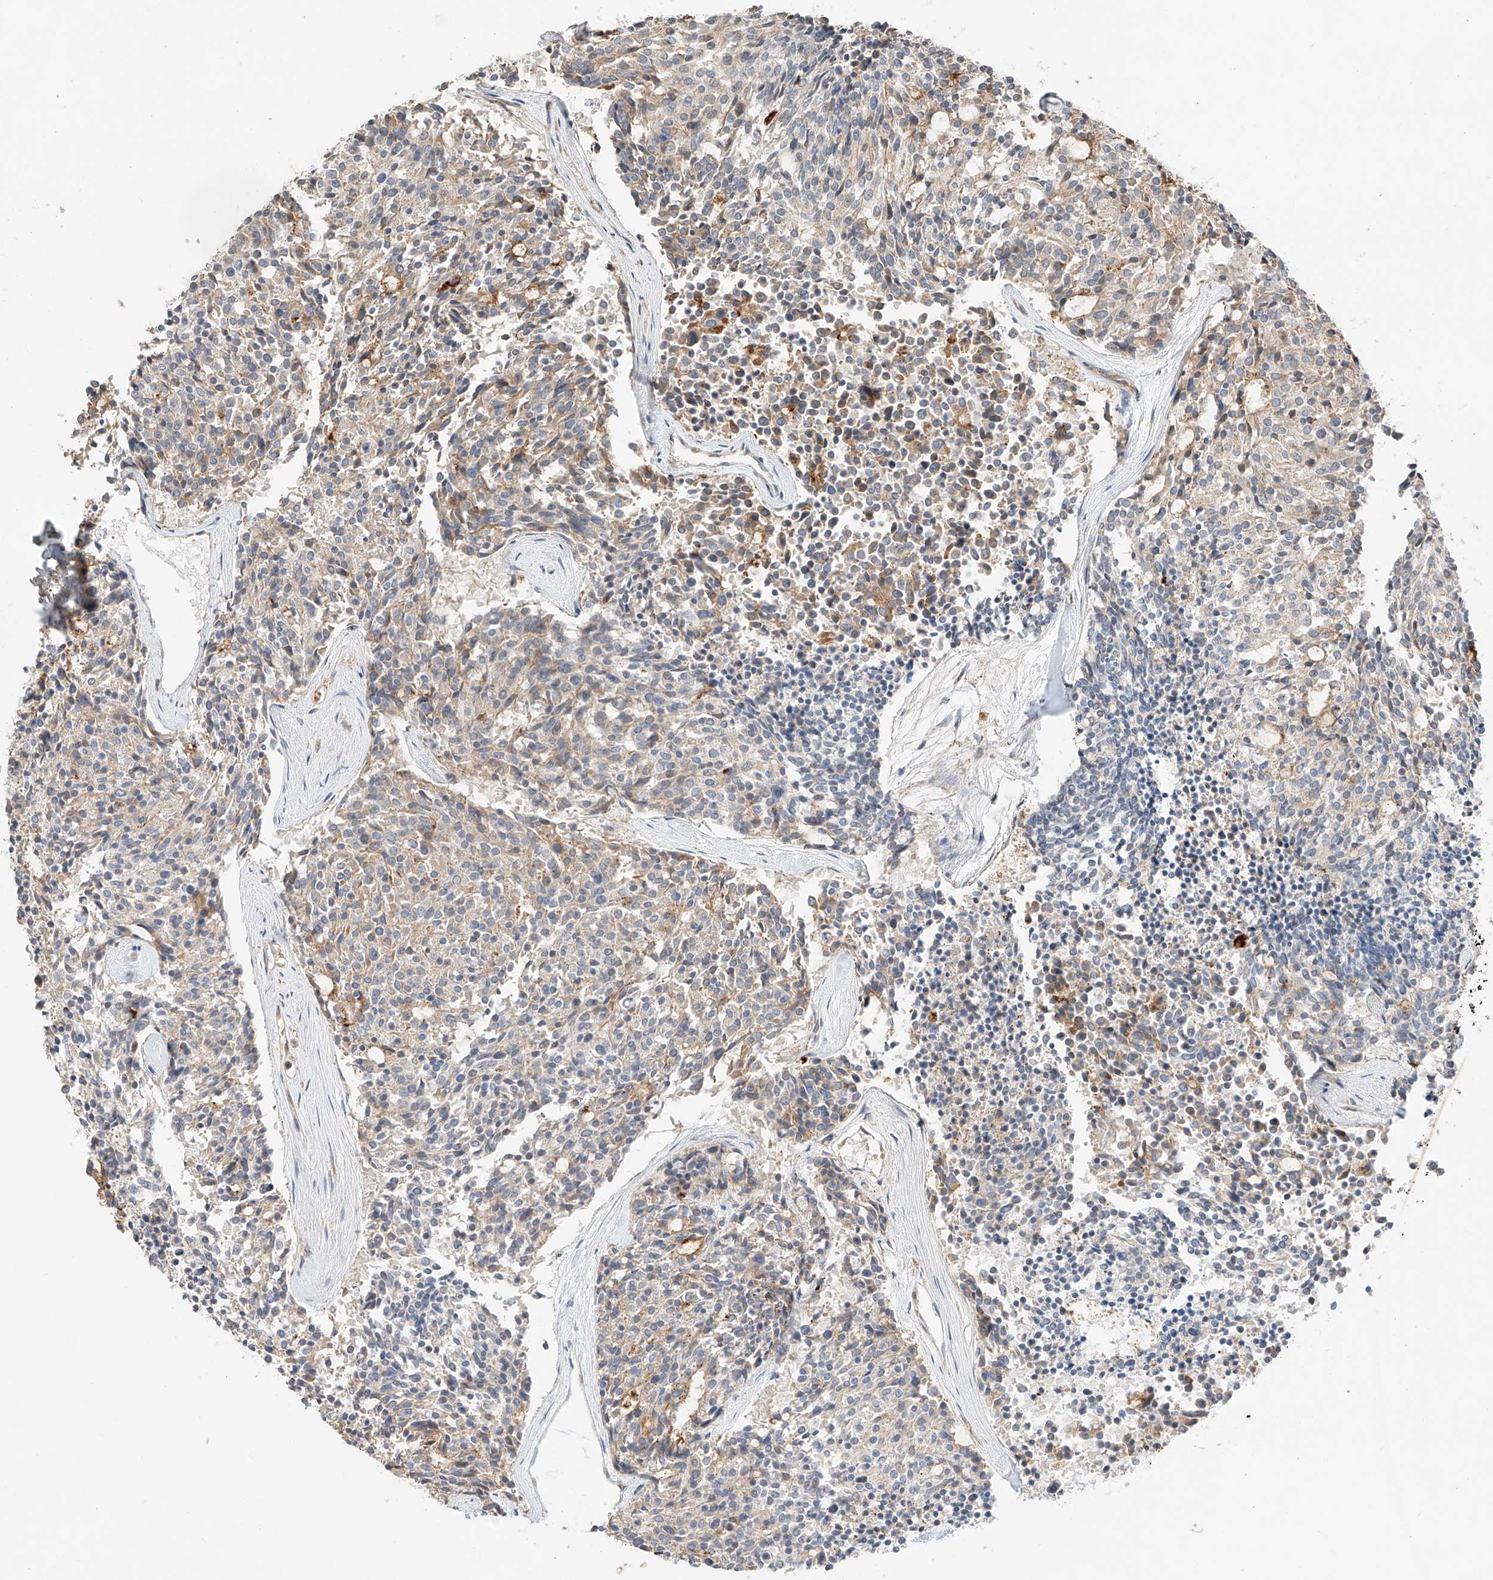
{"staining": {"intensity": "moderate", "quantity": "<25%", "location": "cytoplasmic/membranous"}, "tissue": "carcinoid", "cell_type": "Tumor cells", "image_type": "cancer", "snomed": [{"axis": "morphology", "description": "Carcinoid, malignant, NOS"}, {"axis": "topography", "description": "Pancreas"}], "caption": "Carcinoid stained for a protein exhibits moderate cytoplasmic/membranous positivity in tumor cells.", "gene": "SUSD6", "patient": {"sex": "female", "age": 54}}